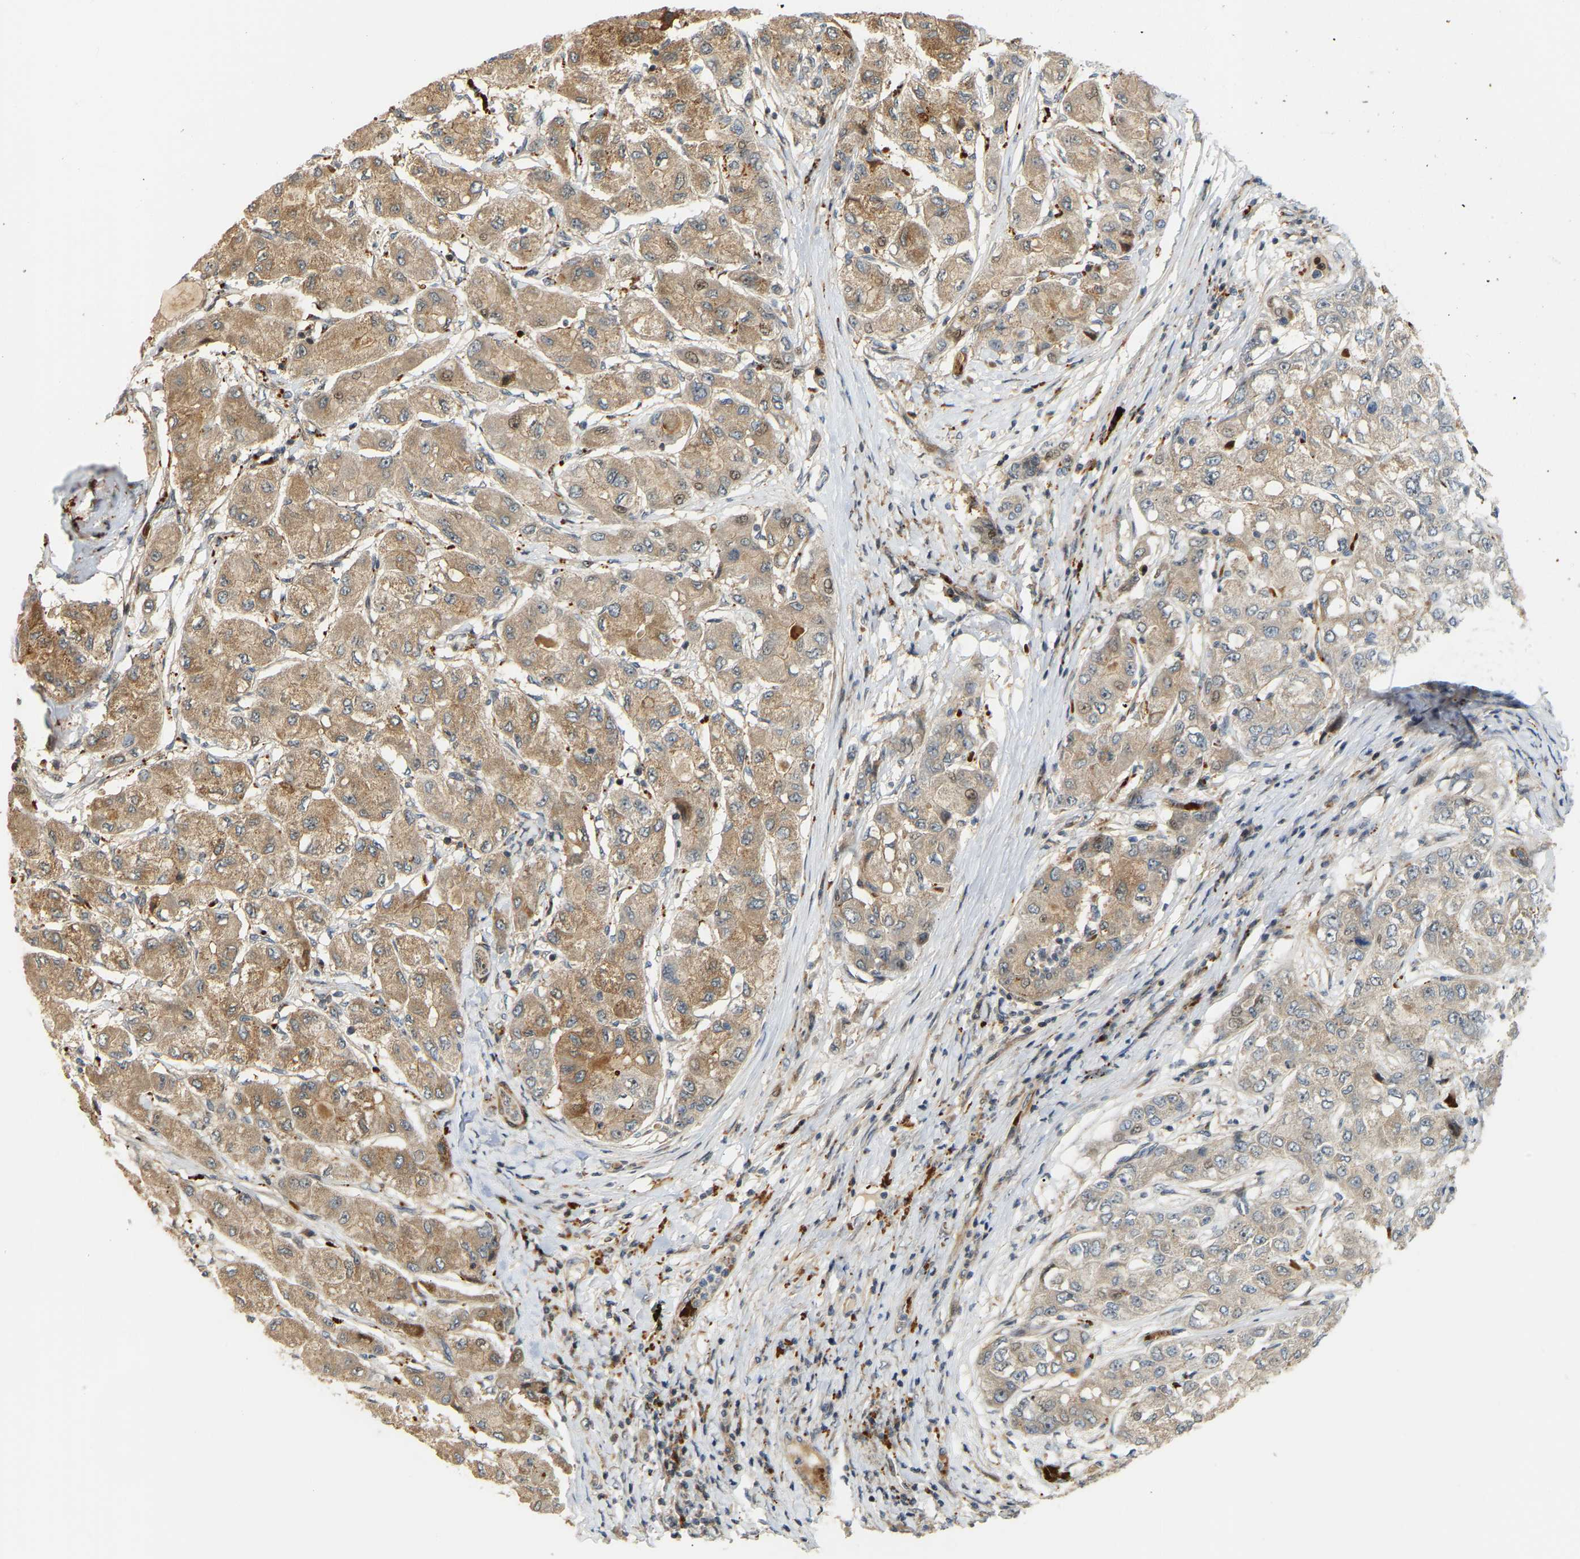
{"staining": {"intensity": "moderate", "quantity": ">75%", "location": "cytoplasmic/membranous"}, "tissue": "liver cancer", "cell_type": "Tumor cells", "image_type": "cancer", "snomed": [{"axis": "morphology", "description": "Carcinoma, Hepatocellular, NOS"}, {"axis": "topography", "description": "Liver"}], "caption": "Moderate cytoplasmic/membranous positivity is seen in approximately >75% of tumor cells in liver cancer (hepatocellular carcinoma).", "gene": "POGLUT2", "patient": {"sex": "male", "age": 80}}